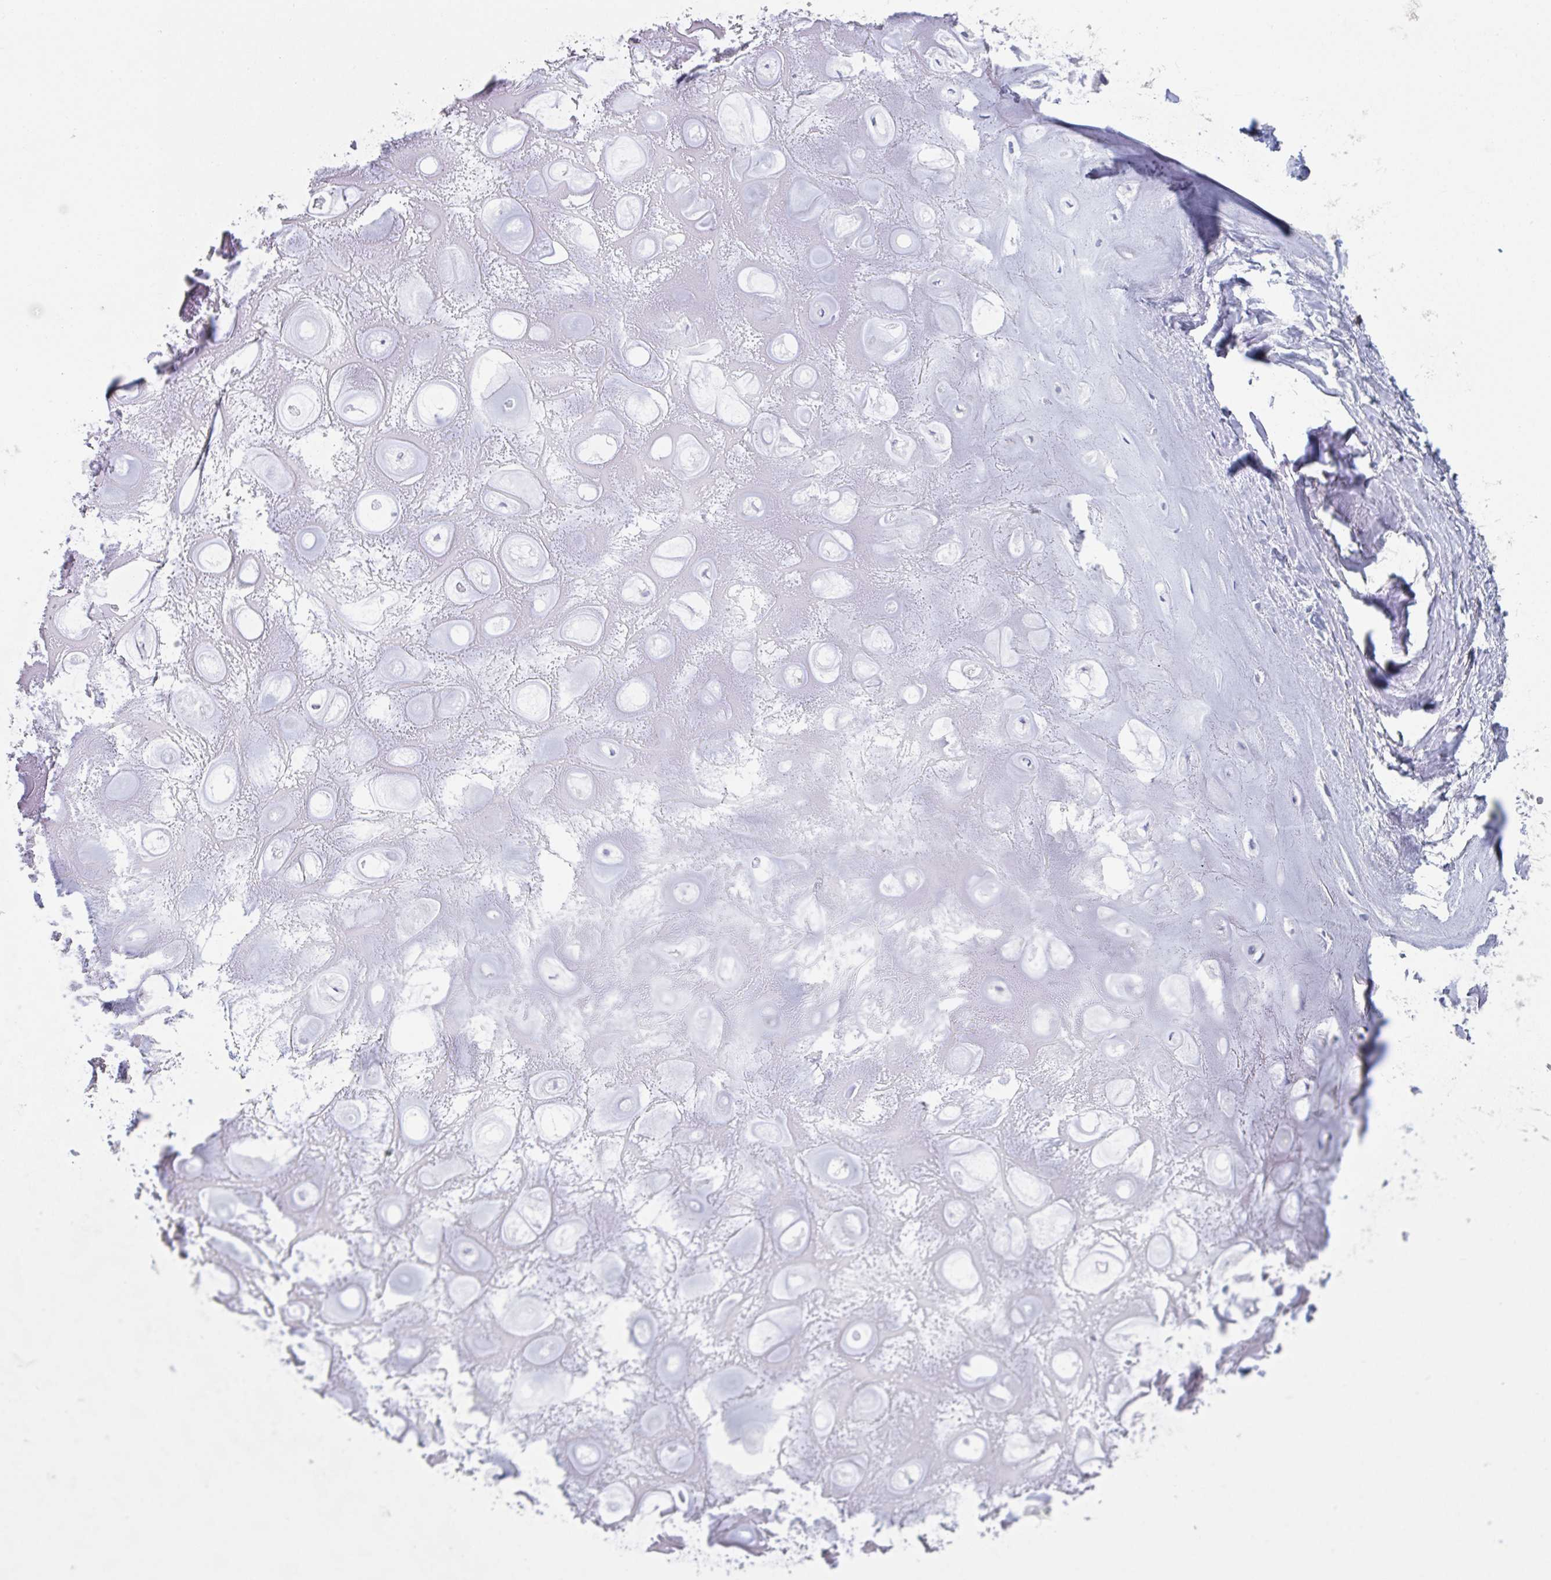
{"staining": {"intensity": "negative", "quantity": "none", "location": "none"}, "tissue": "soft tissue", "cell_type": "Chondrocytes", "image_type": "normal", "snomed": [{"axis": "morphology", "description": "Normal tissue, NOS"}, {"axis": "topography", "description": "Lymph node"}, {"axis": "topography", "description": "Cartilage tissue"}, {"axis": "topography", "description": "Nasopharynx"}], "caption": "Immunohistochemistry (IHC) micrograph of benign soft tissue: soft tissue stained with DAB exhibits no significant protein expression in chondrocytes. The staining was performed using DAB (3,3'-diaminobenzidine) to visualize the protein expression in brown, while the nuclei were stained in blue with hematoxylin (Magnification: 20x).", "gene": "NT5C3B", "patient": {"sex": "male", "age": 63}}